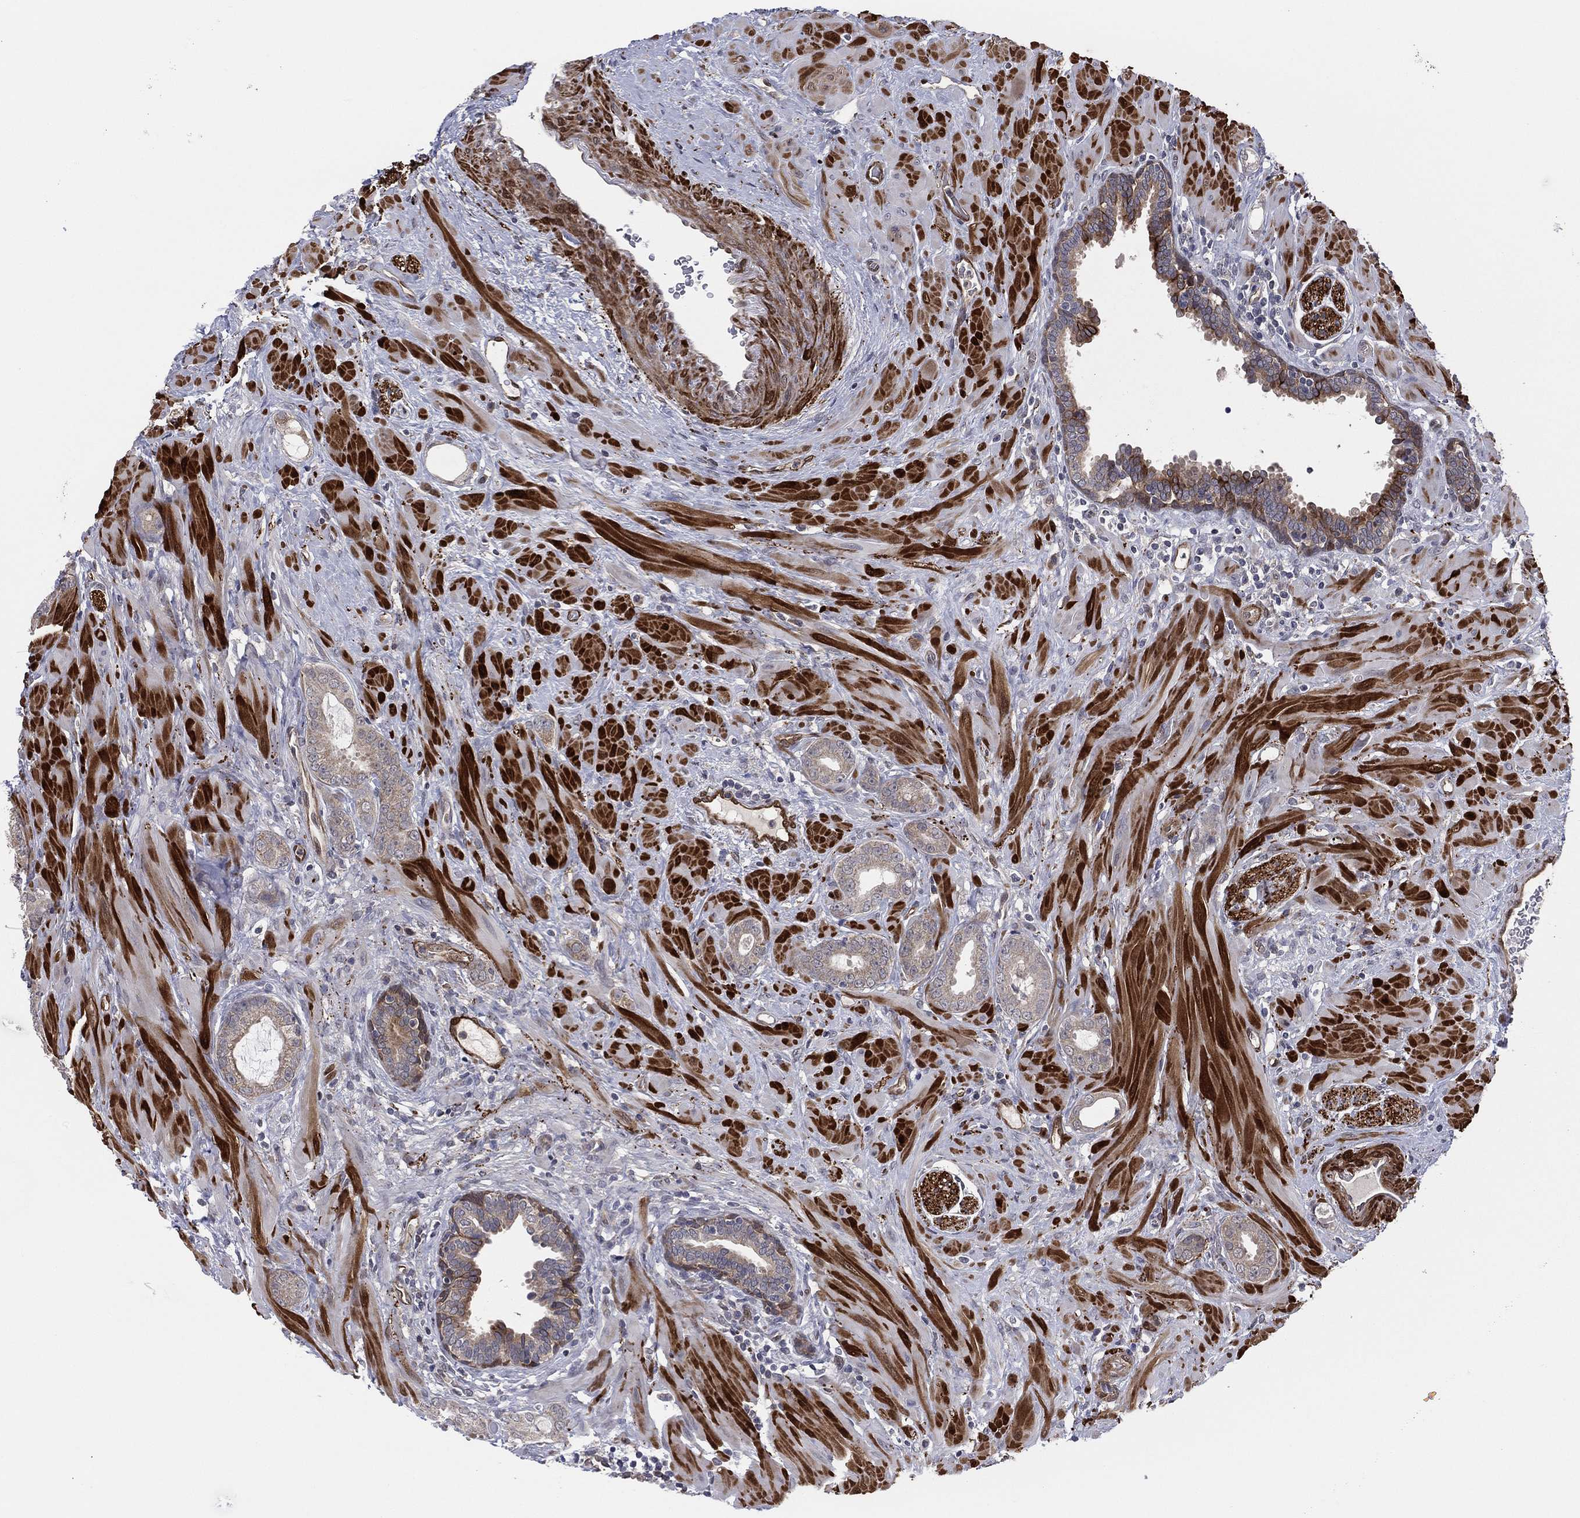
{"staining": {"intensity": "moderate", "quantity": "<25%", "location": "cytoplasmic/membranous"}, "tissue": "prostate cancer", "cell_type": "Tumor cells", "image_type": "cancer", "snomed": [{"axis": "morphology", "description": "Adenocarcinoma, Low grade"}, {"axis": "topography", "description": "Prostate"}], "caption": "Immunohistochemical staining of human prostate cancer (low-grade adenocarcinoma) shows moderate cytoplasmic/membranous protein positivity in approximately <25% of tumor cells. Using DAB (brown) and hematoxylin (blue) stains, captured at high magnification using brightfield microscopy.", "gene": "SNCG", "patient": {"sex": "male", "age": 68}}